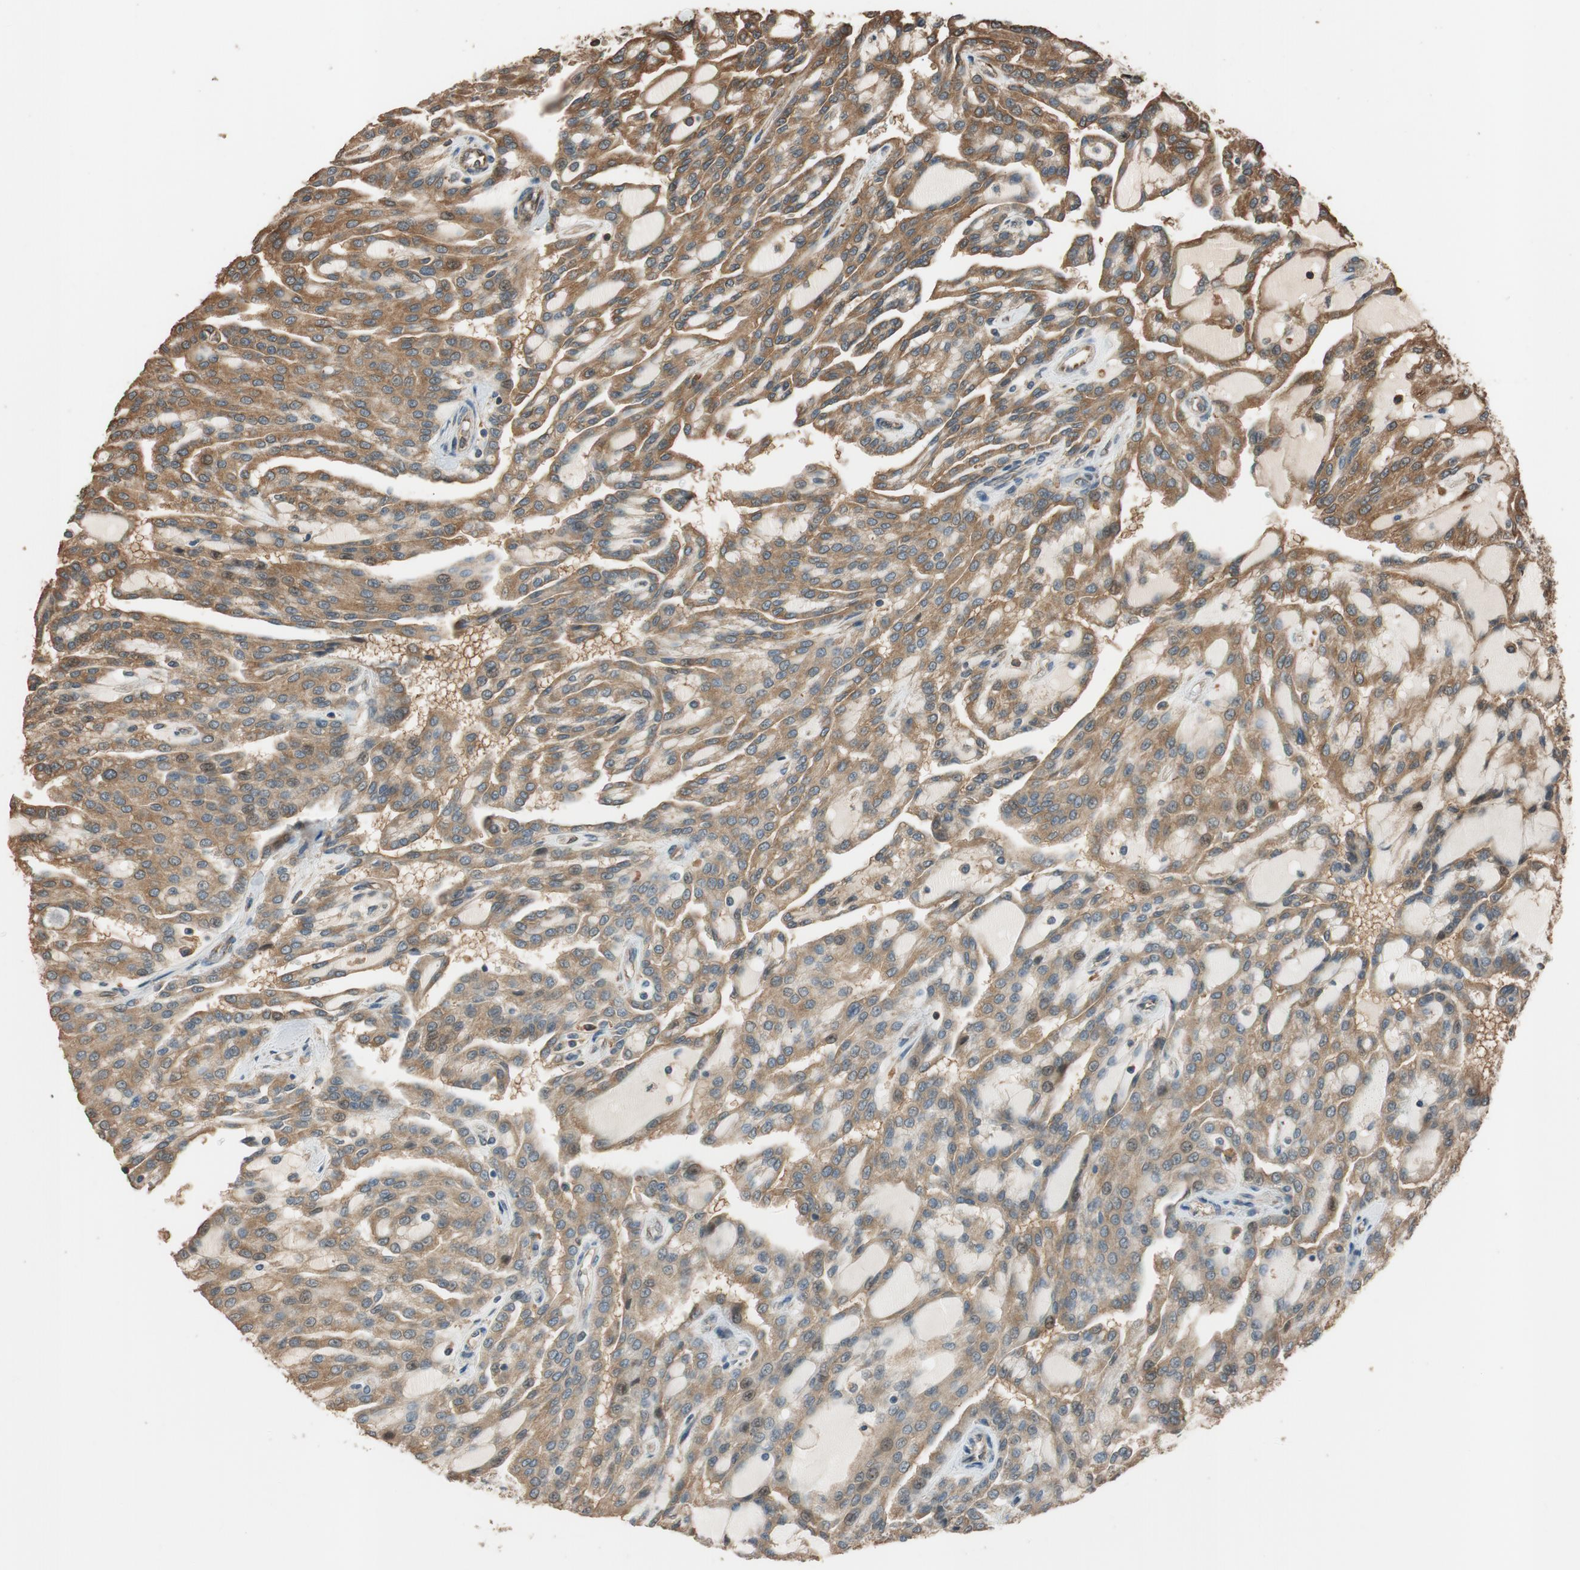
{"staining": {"intensity": "moderate", "quantity": "25%-75%", "location": "cytoplasmic/membranous,nuclear"}, "tissue": "renal cancer", "cell_type": "Tumor cells", "image_type": "cancer", "snomed": [{"axis": "morphology", "description": "Adenocarcinoma, NOS"}, {"axis": "topography", "description": "Kidney"}], "caption": "Immunohistochemistry (IHC) staining of renal adenocarcinoma, which reveals medium levels of moderate cytoplasmic/membranous and nuclear positivity in about 25%-75% of tumor cells indicating moderate cytoplasmic/membranous and nuclear protein staining. The staining was performed using DAB (brown) for protein detection and nuclei were counterstained in hematoxylin (blue).", "gene": "MST1R", "patient": {"sex": "male", "age": 63}}